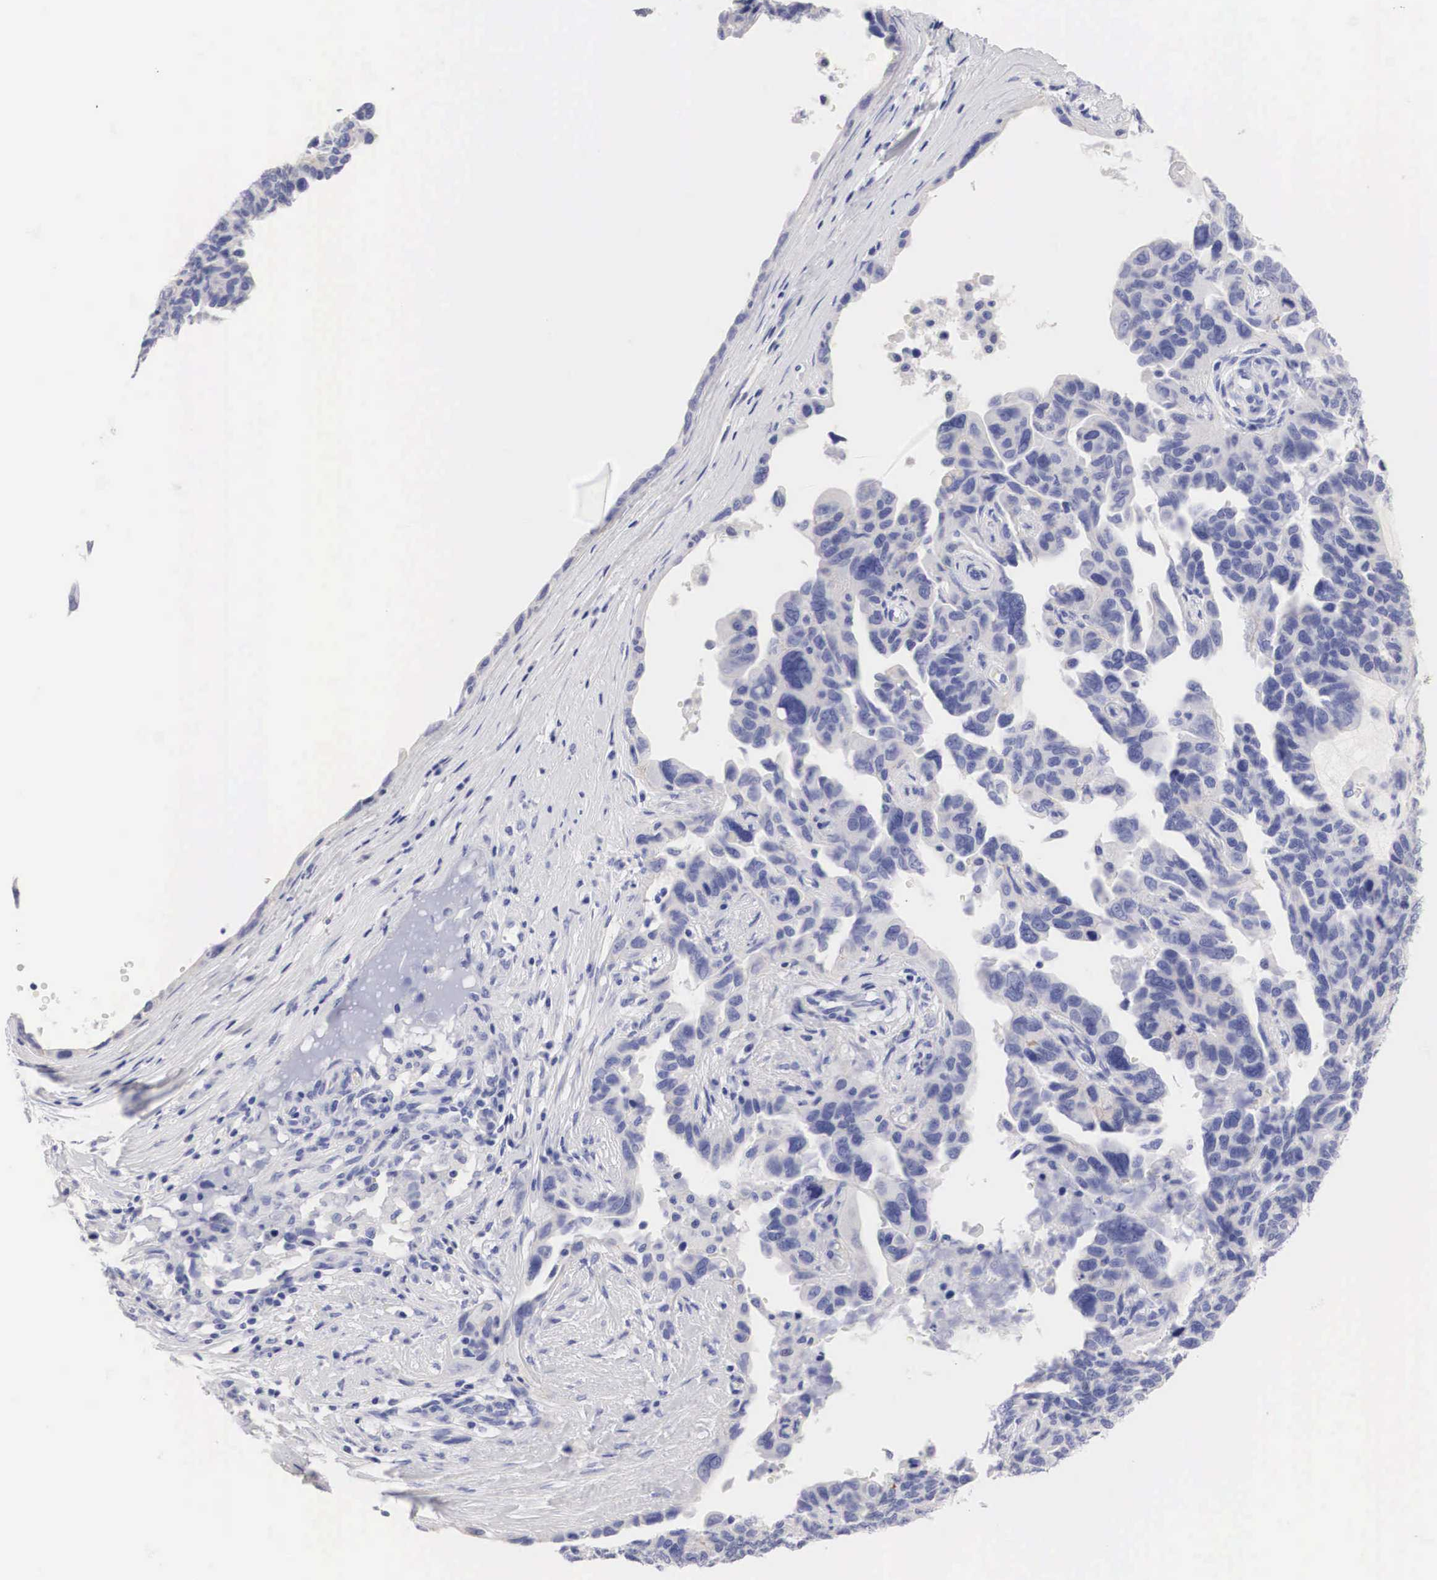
{"staining": {"intensity": "negative", "quantity": "none", "location": "none"}, "tissue": "ovarian cancer", "cell_type": "Tumor cells", "image_type": "cancer", "snomed": [{"axis": "morphology", "description": "Cystadenocarcinoma, serous, NOS"}, {"axis": "topography", "description": "Ovary"}], "caption": "IHC of human ovarian cancer (serous cystadenocarcinoma) demonstrates no staining in tumor cells.", "gene": "ERBB2", "patient": {"sex": "female", "age": 64}}